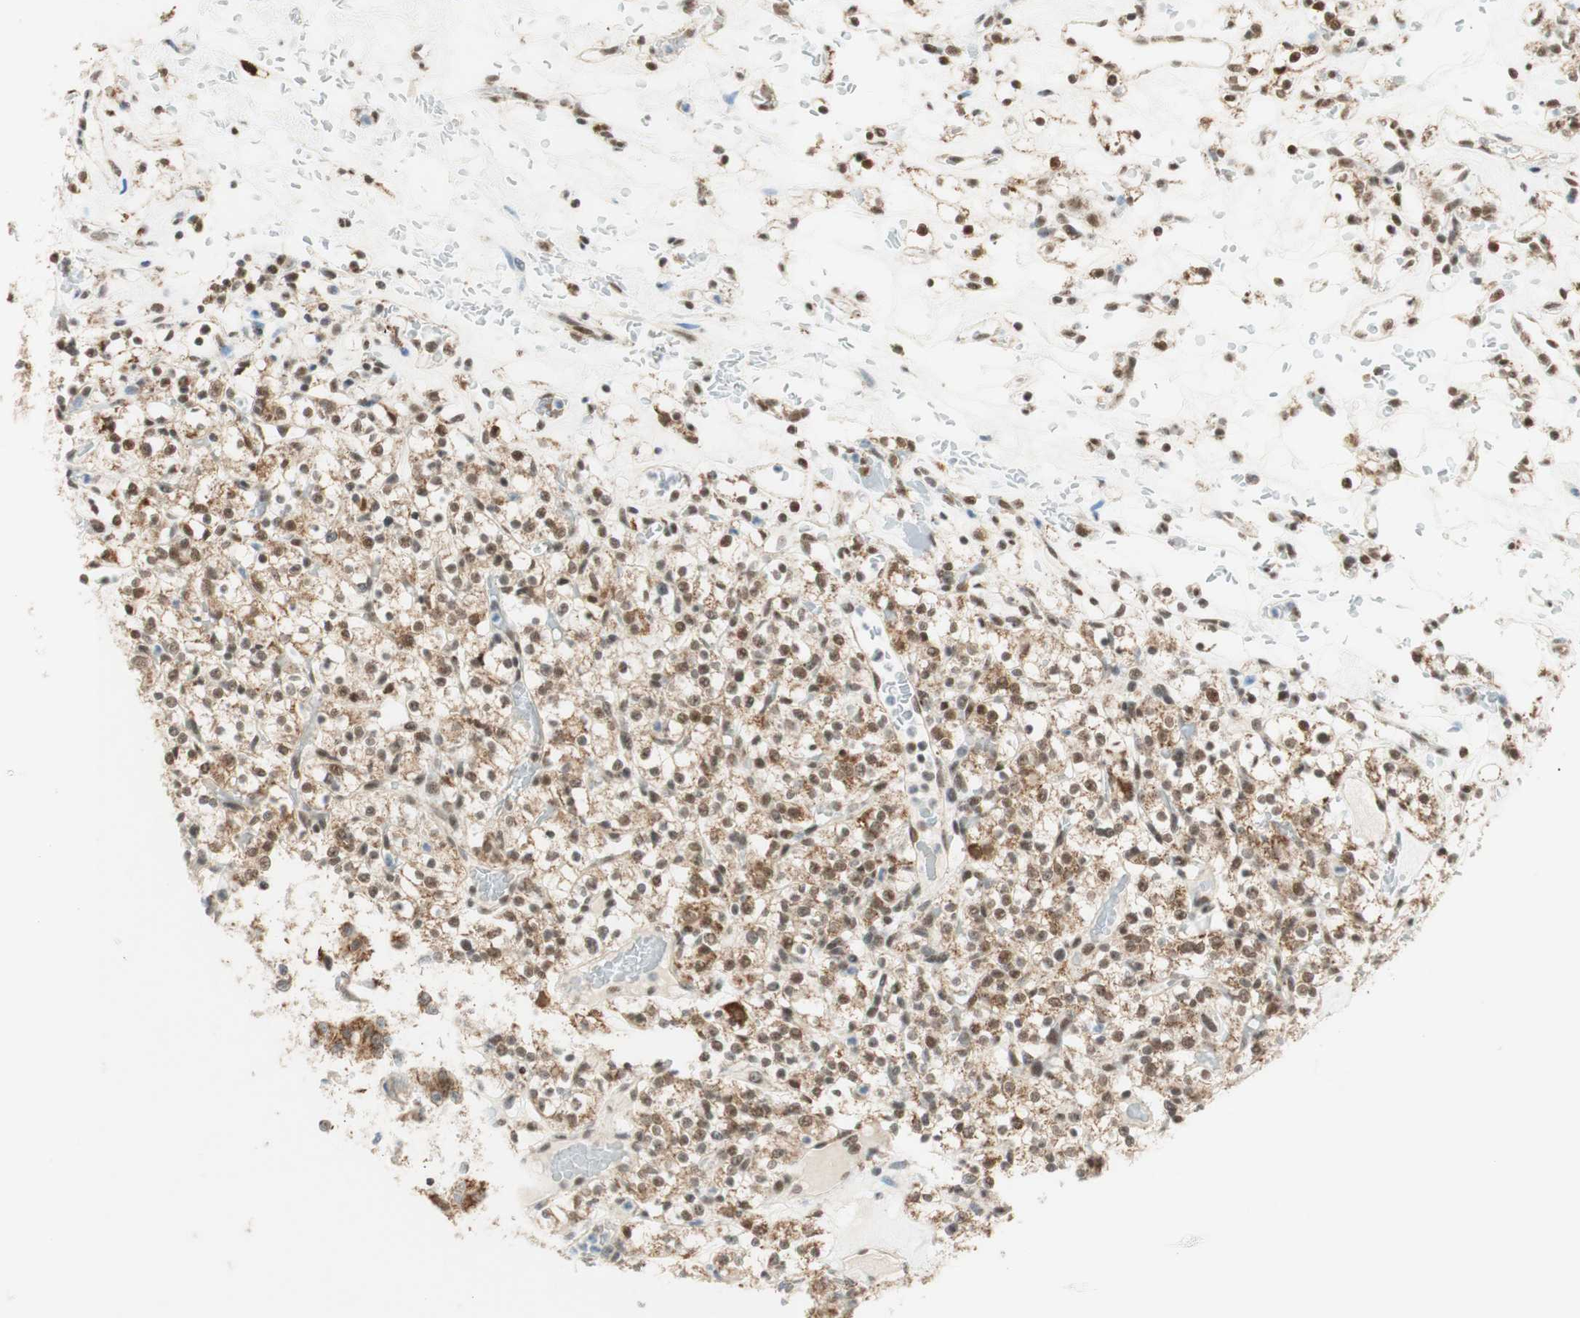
{"staining": {"intensity": "moderate", "quantity": ">75%", "location": "cytoplasmic/membranous,nuclear"}, "tissue": "renal cancer", "cell_type": "Tumor cells", "image_type": "cancer", "snomed": [{"axis": "morphology", "description": "Normal tissue, NOS"}, {"axis": "morphology", "description": "Adenocarcinoma, NOS"}, {"axis": "topography", "description": "Kidney"}], "caption": "The image reveals staining of renal cancer, revealing moderate cytoplasmic/membranous and nuclear protein expression (brown color) within tumor cells.", "gene": "ZNF782", "patient": {"sex": "female", "age": 72}}